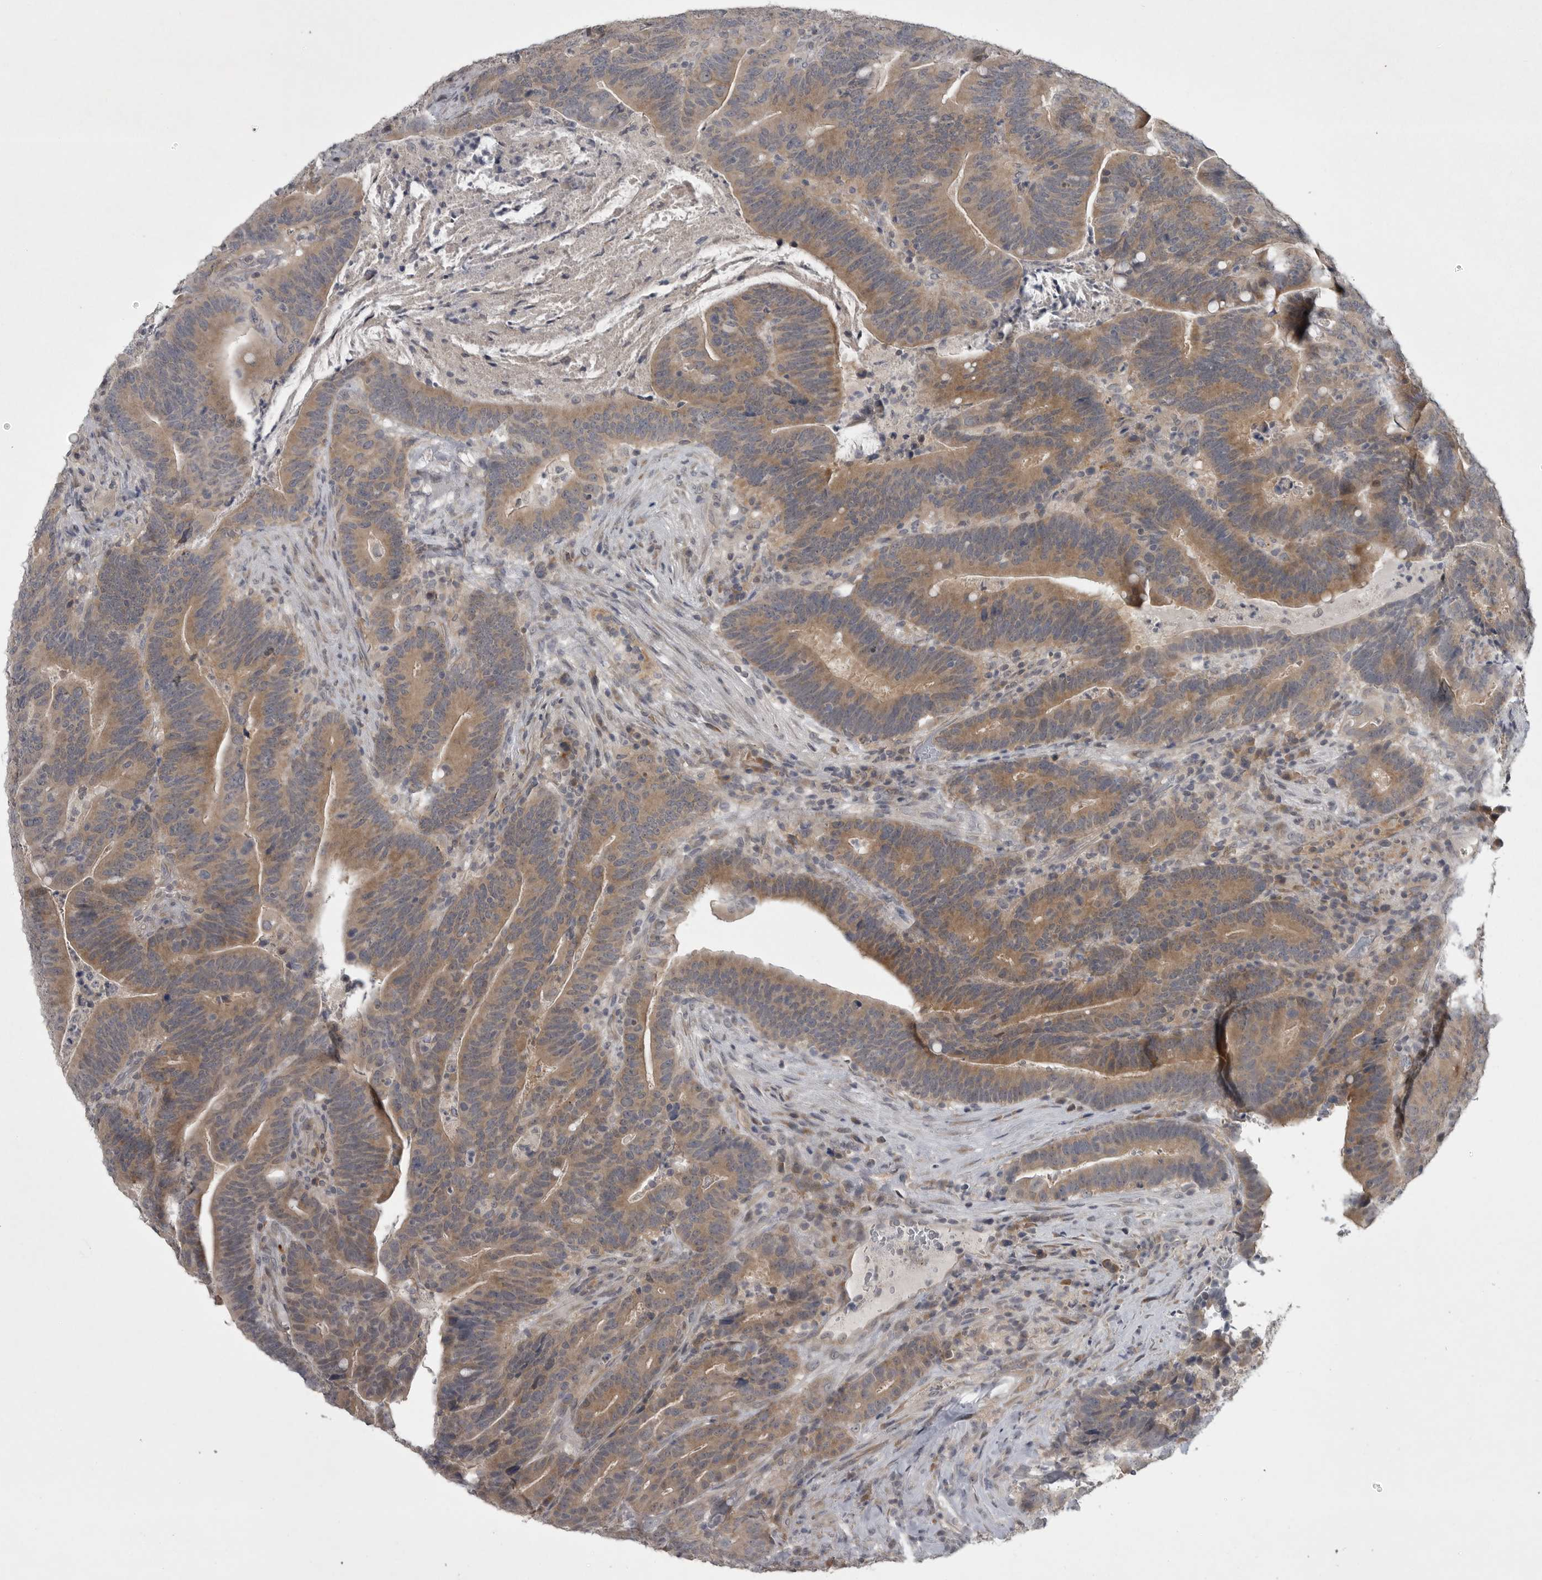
{"staining": {"intensity": "moderate", "quantity": ">75%", "location": "cytoplasmic/membranous"}, "tissue": "colorectal cancer", "cell_type": "Tumor cells", "image_type": "cancer", "snomed": [{"axis": "morphology", "description": "Adenocarcinoma, NOS"}, {"axis": "topography", "description": "Colon"}], "caption": "A brown stain labels moderate cytoplasmic/membranous positivity of a protein in colorectal cancer (adenocarcinoma) tumor cells.", "gene": "PHF13", "patient": {"sex": "female", "age": 66}}